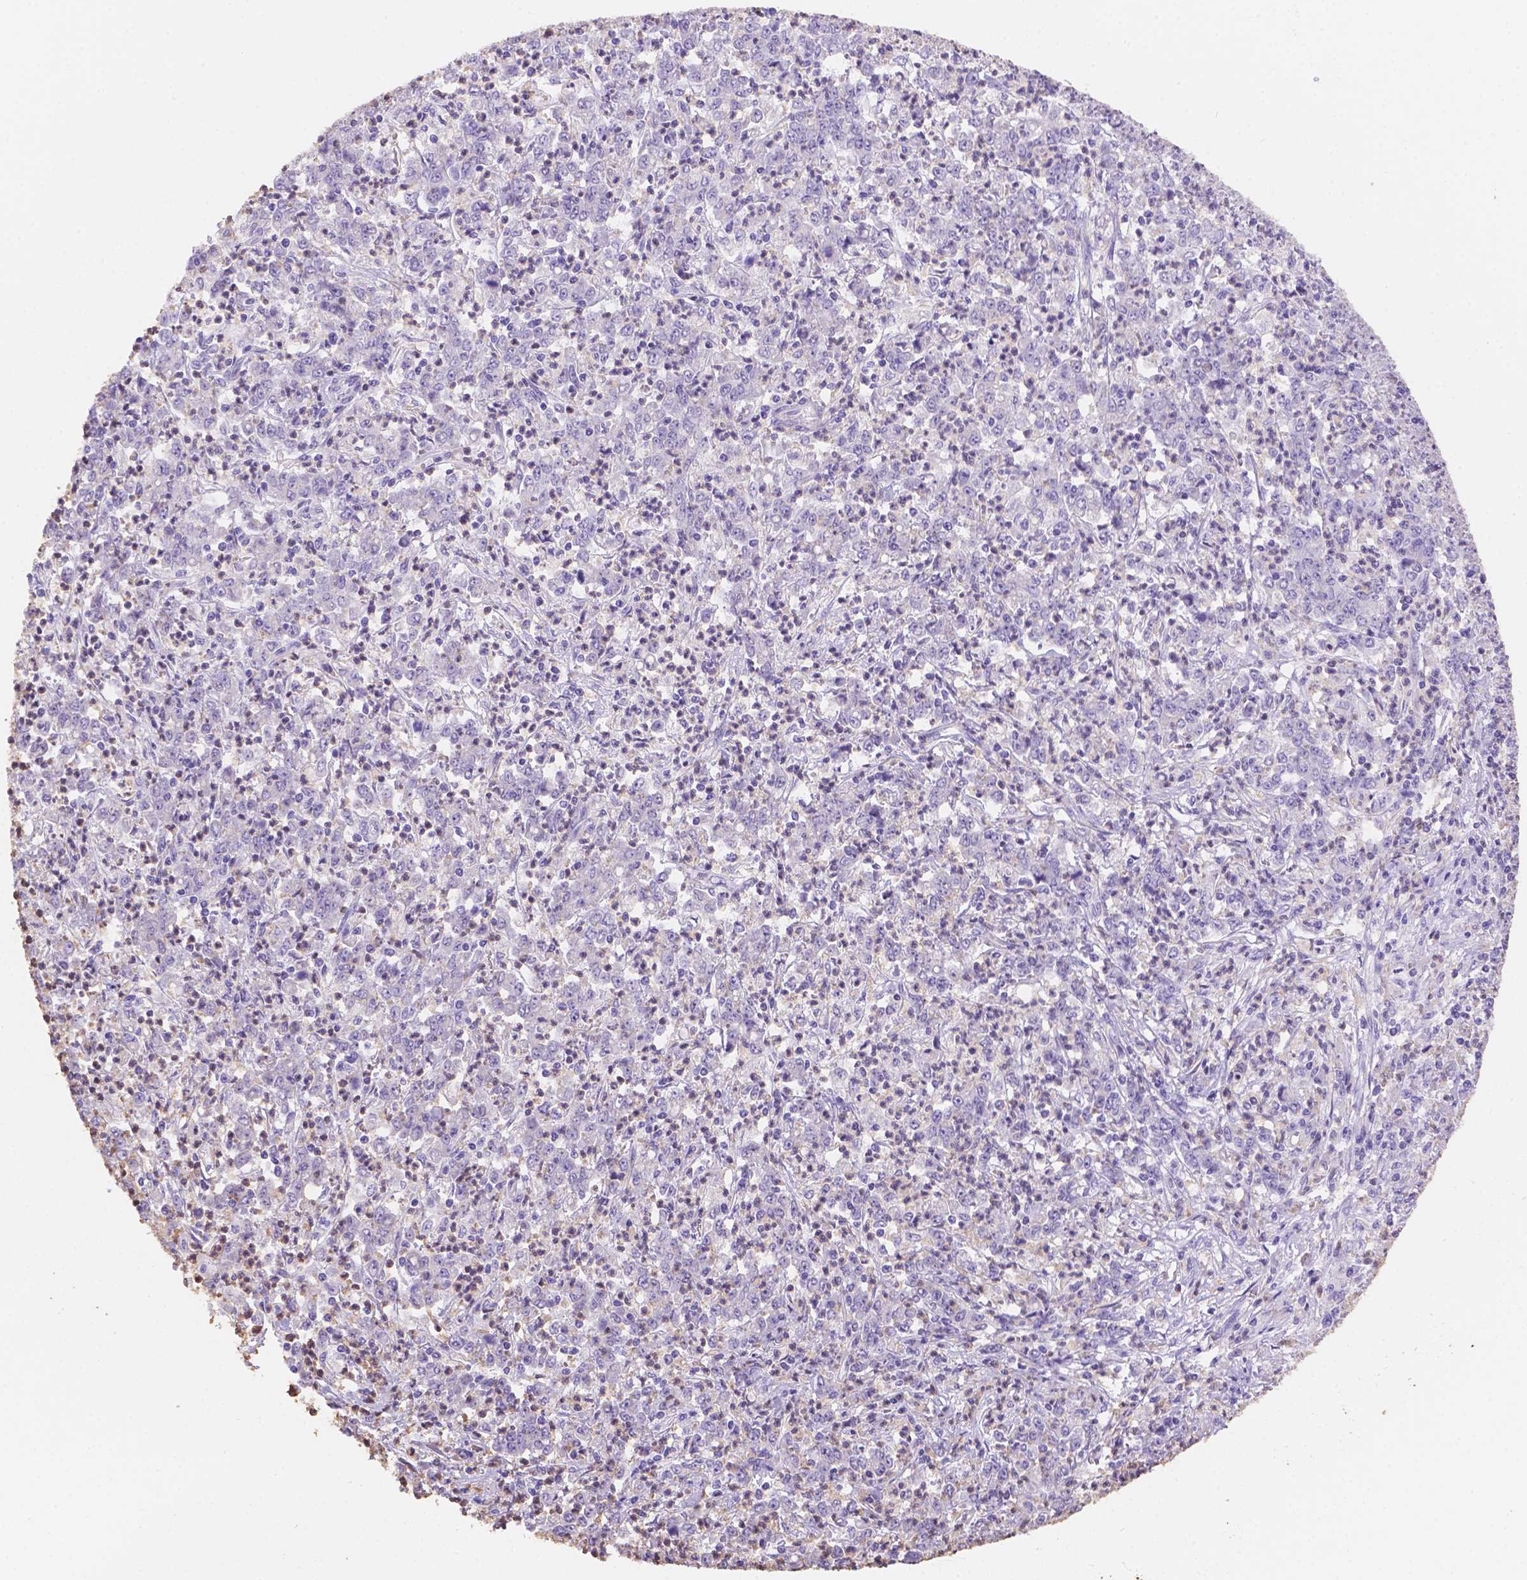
{"staining": {"intensity": "negative", "quantity": "none", "location": "none"}, "tissue": "stomach cancer", "cell_type": "Tumor cells", "image_type": "cancer", "snomed": [{"axis": "morphology", "description": "Adenocarcinoma, NOS"}, {"axis": "topography", "description": "Stomach, lower"}], "caption": "High magnification brightfield microscopy of stomach cancer stained with DAB (3,3'-diaminobenzidine) (brown) and counterstained with hematoxylin (blue): tumor cells show no significant positivity.", "gene": "NXPE2", "patient": {"sex": "female", "age": 71}}